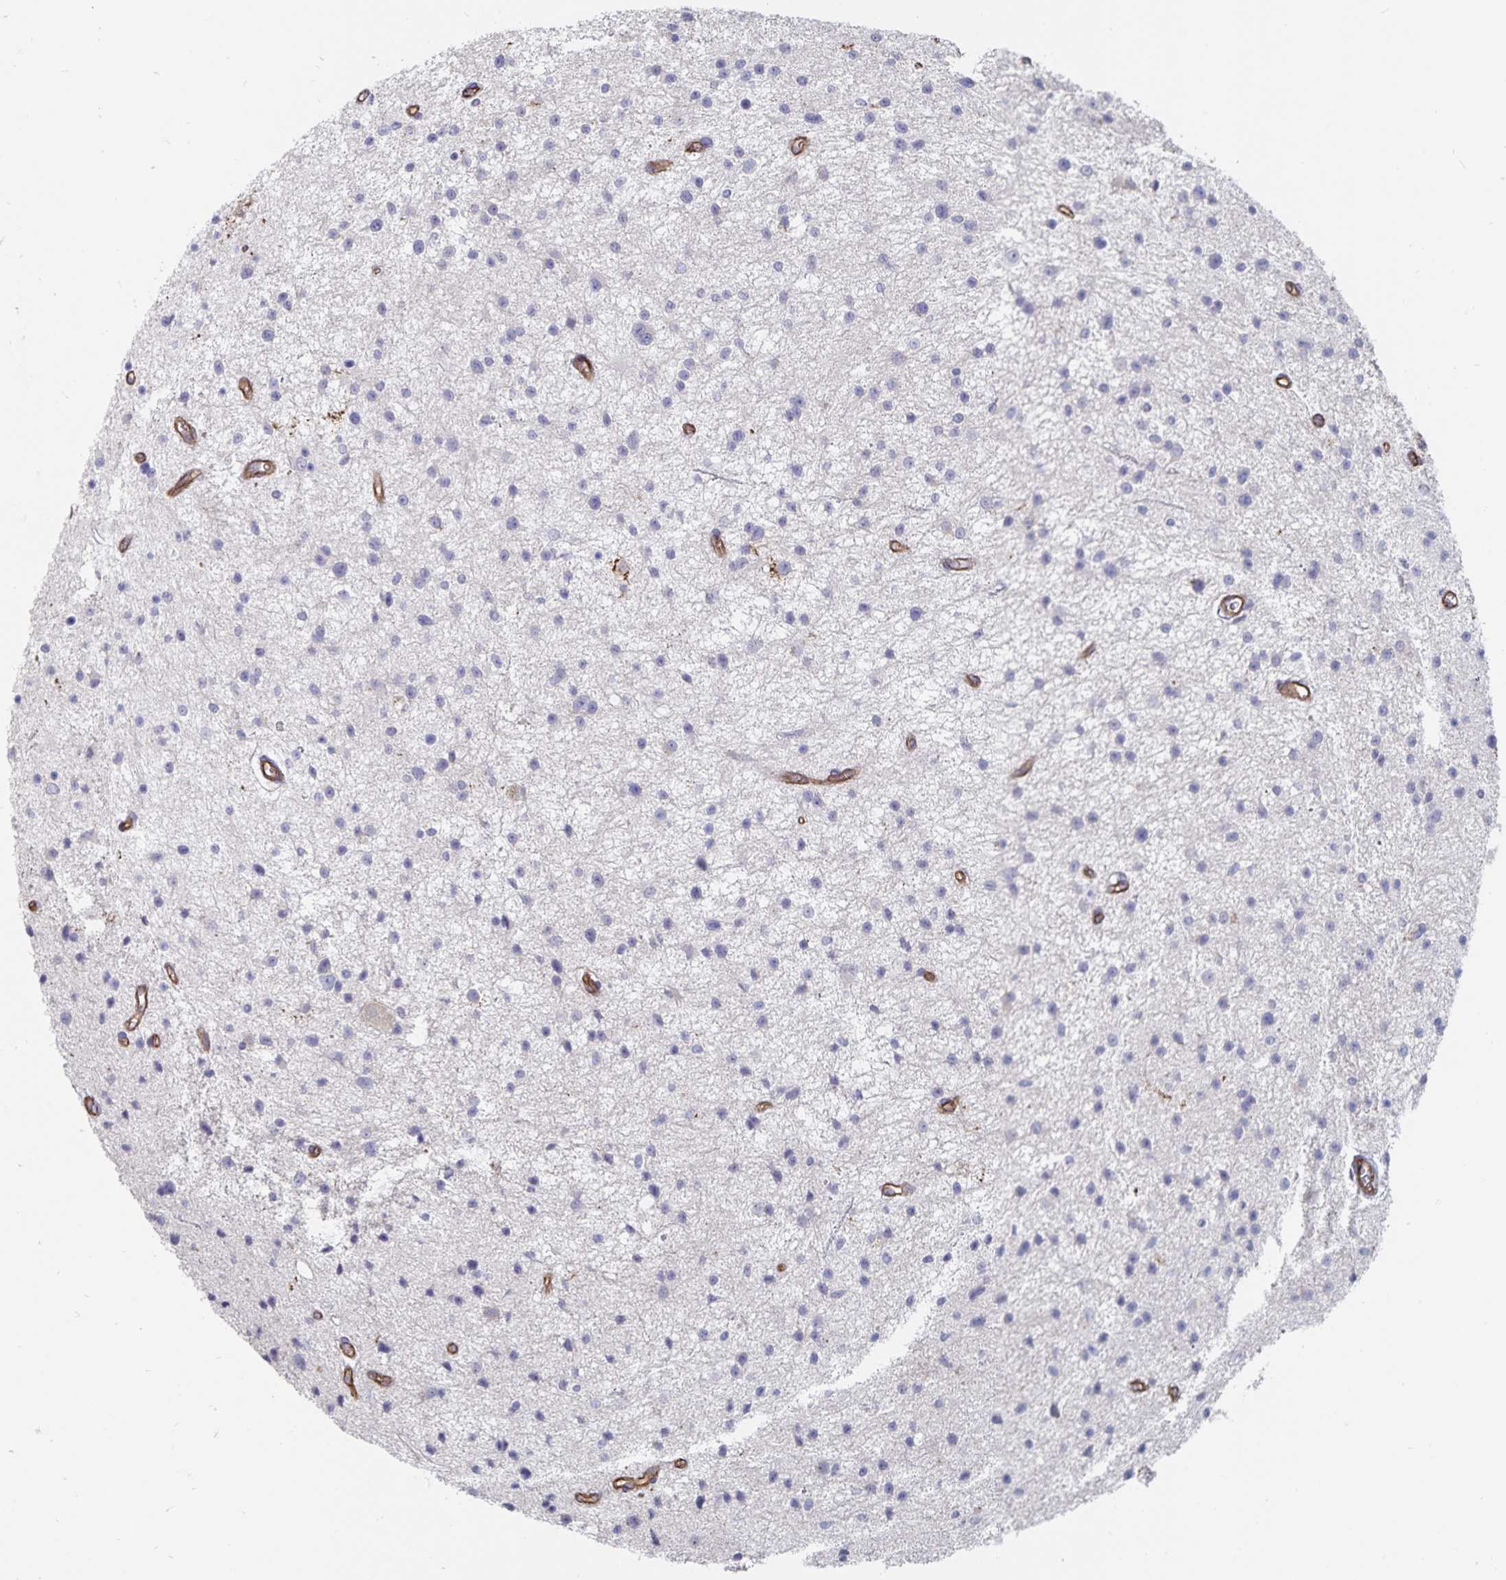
{"staining": {"intensity": "negative", "quantity": "none", "location": "none"}, "tissue": "glioma", "cell_type": "Tumor cells", "image_type": "cancer", "snomed": [{"axis": "morphology", "description": "Glioma, malignant, Low grade"}, {"axis": "topography", "description": "Brain"}], "caption": "Tumor cells show no significant positivity in glioma. (Immunohistochemistry, brightfield microscopy, high magnification).", "gene": "SSTR1", "patient": {"sex": "male", "age": 43}}